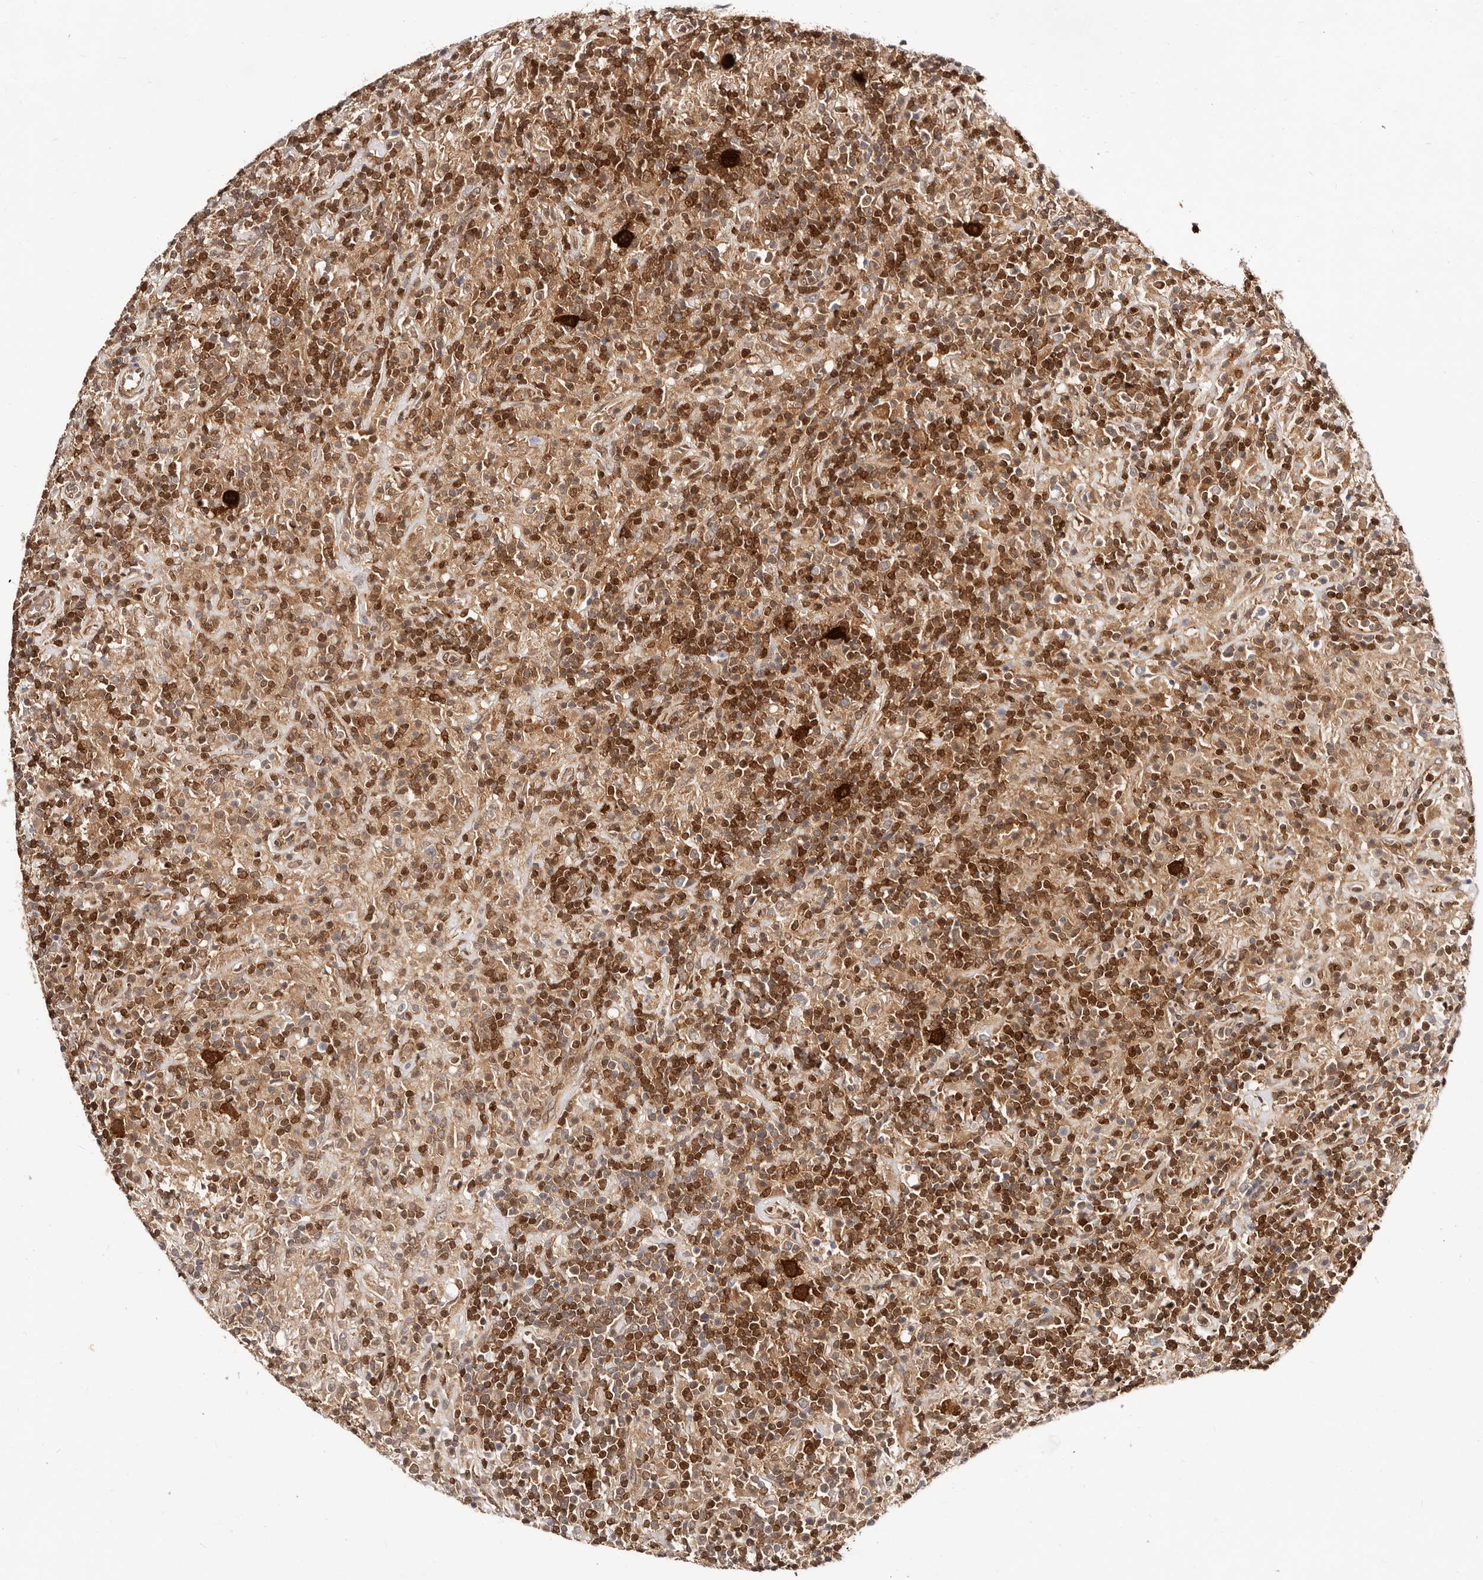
{"staining": {"intensity": "strong", "quantity": ">75%", "location": "cytoplasmic/membranous,nuclear"}, "tissue": "lymphoma", "cell_type": "Tumor cells", "image_type": "cancer", "snomed": [{"axis": "morphology", "description": "Hodgkin's disease, NOS"}, {"axis": "topography", "description": "Lymph node"}], "caption": "A brown stain highlights strong cytoplasmic/membranous and nuclear positivity of a protein in Hodgkin's disease tumor cells.", "gene": "STAT5A", "patient": {"sex": "male", "age": 70}}